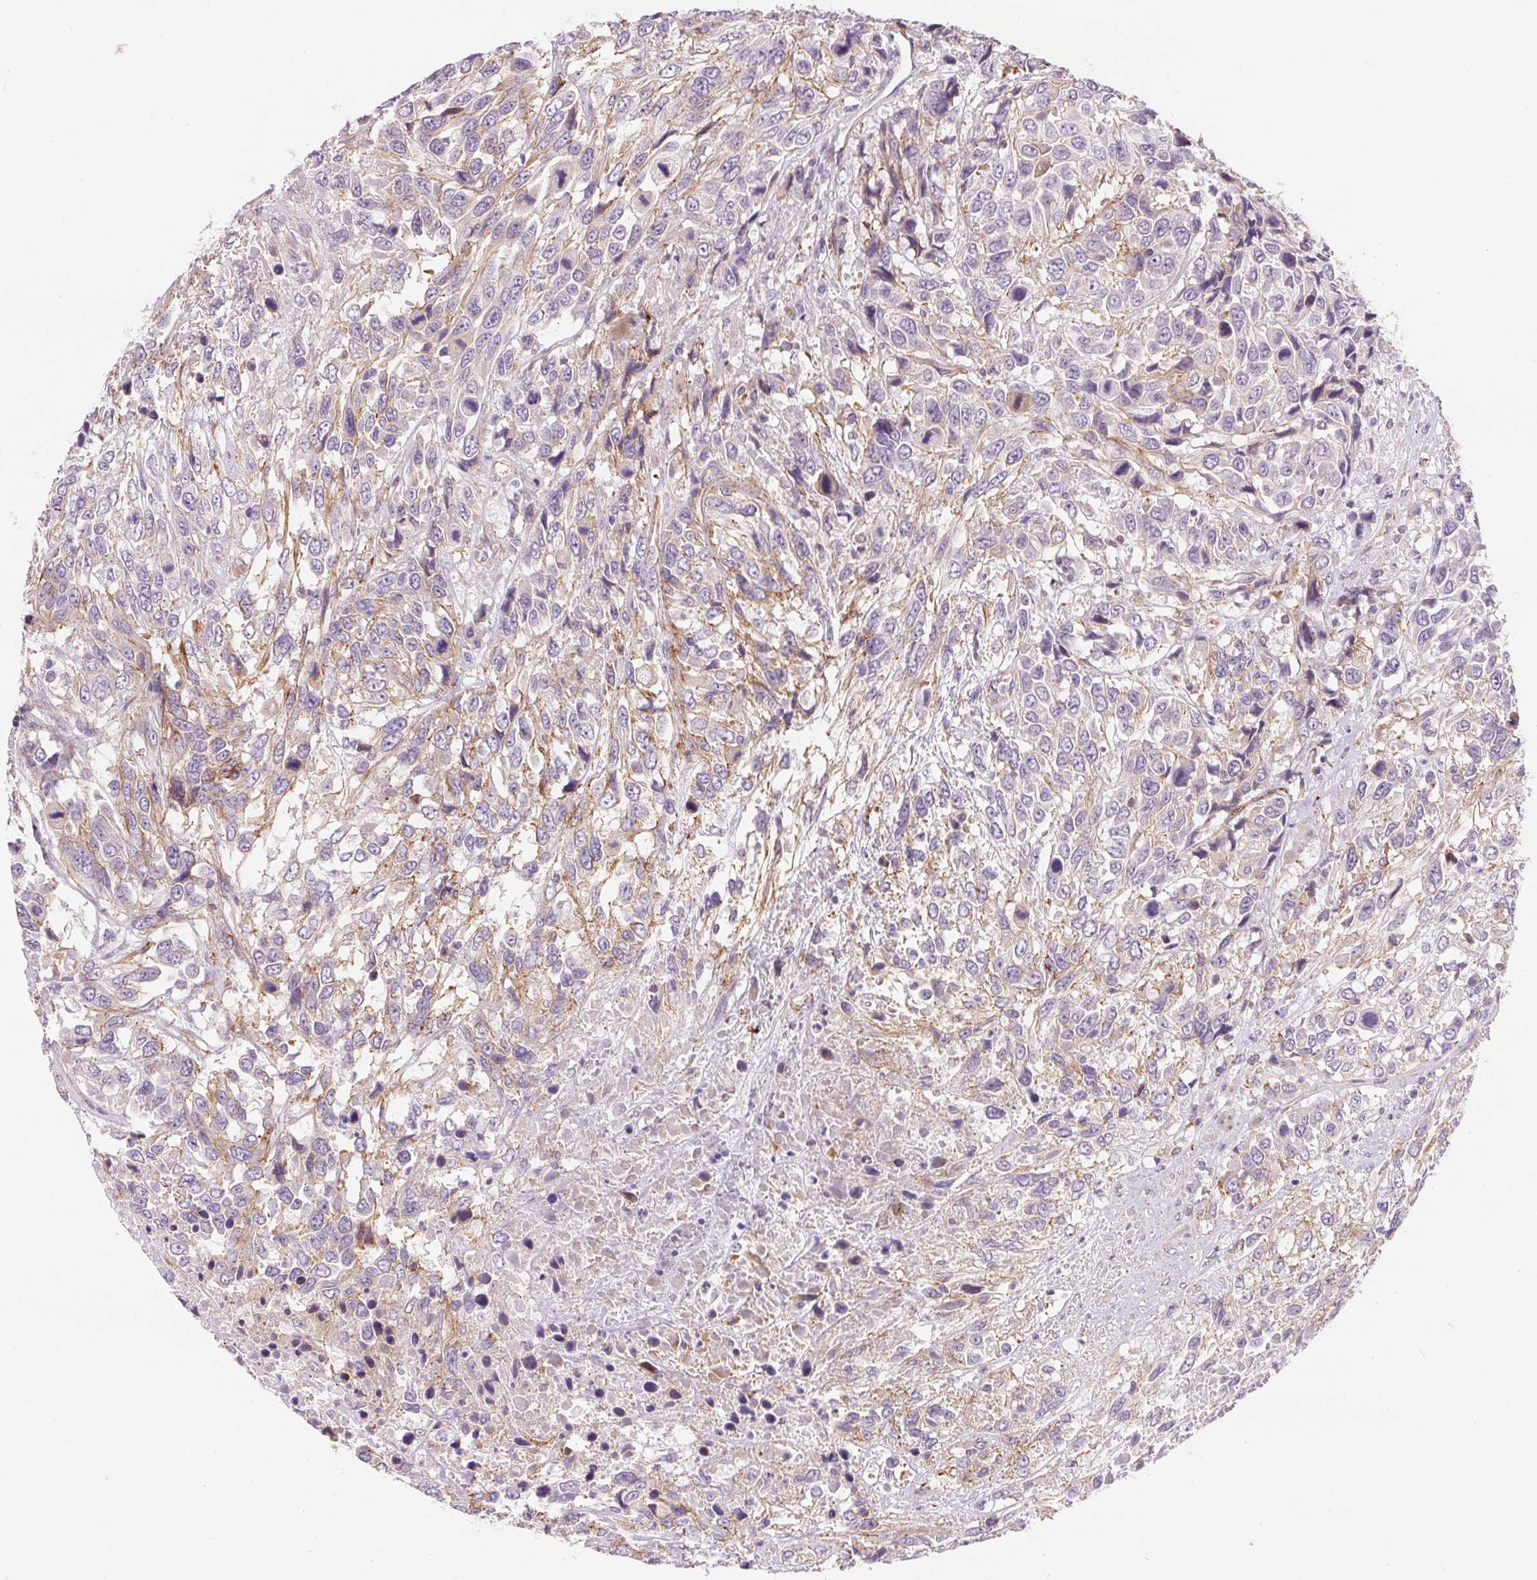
{"staining": {"intensity": "moderate", "quantity": "<25%", "location": "cytoplasmic/membranous"}, "tissue": "urothelial cancer", "cell_type": "Tumor cells", "image_type": "cancer", "snomed": [{"axis": "morphology", "description": "Urothelial carcinoma, High grade"}, {"axis": "topography", "description": "Urinary bladder"}], "caption": "Immunohistochemical staining of urothelial cancer demonstrates low levels of moderate cytoplasmic/membranous positivity in about <25% of tumor cells. Immunohistochemistry (ihc) stains the protein in brown and the nuclei are stained blue.", "gene": "DIXDC1", "patient": {"sex": "female", "age": 70}}